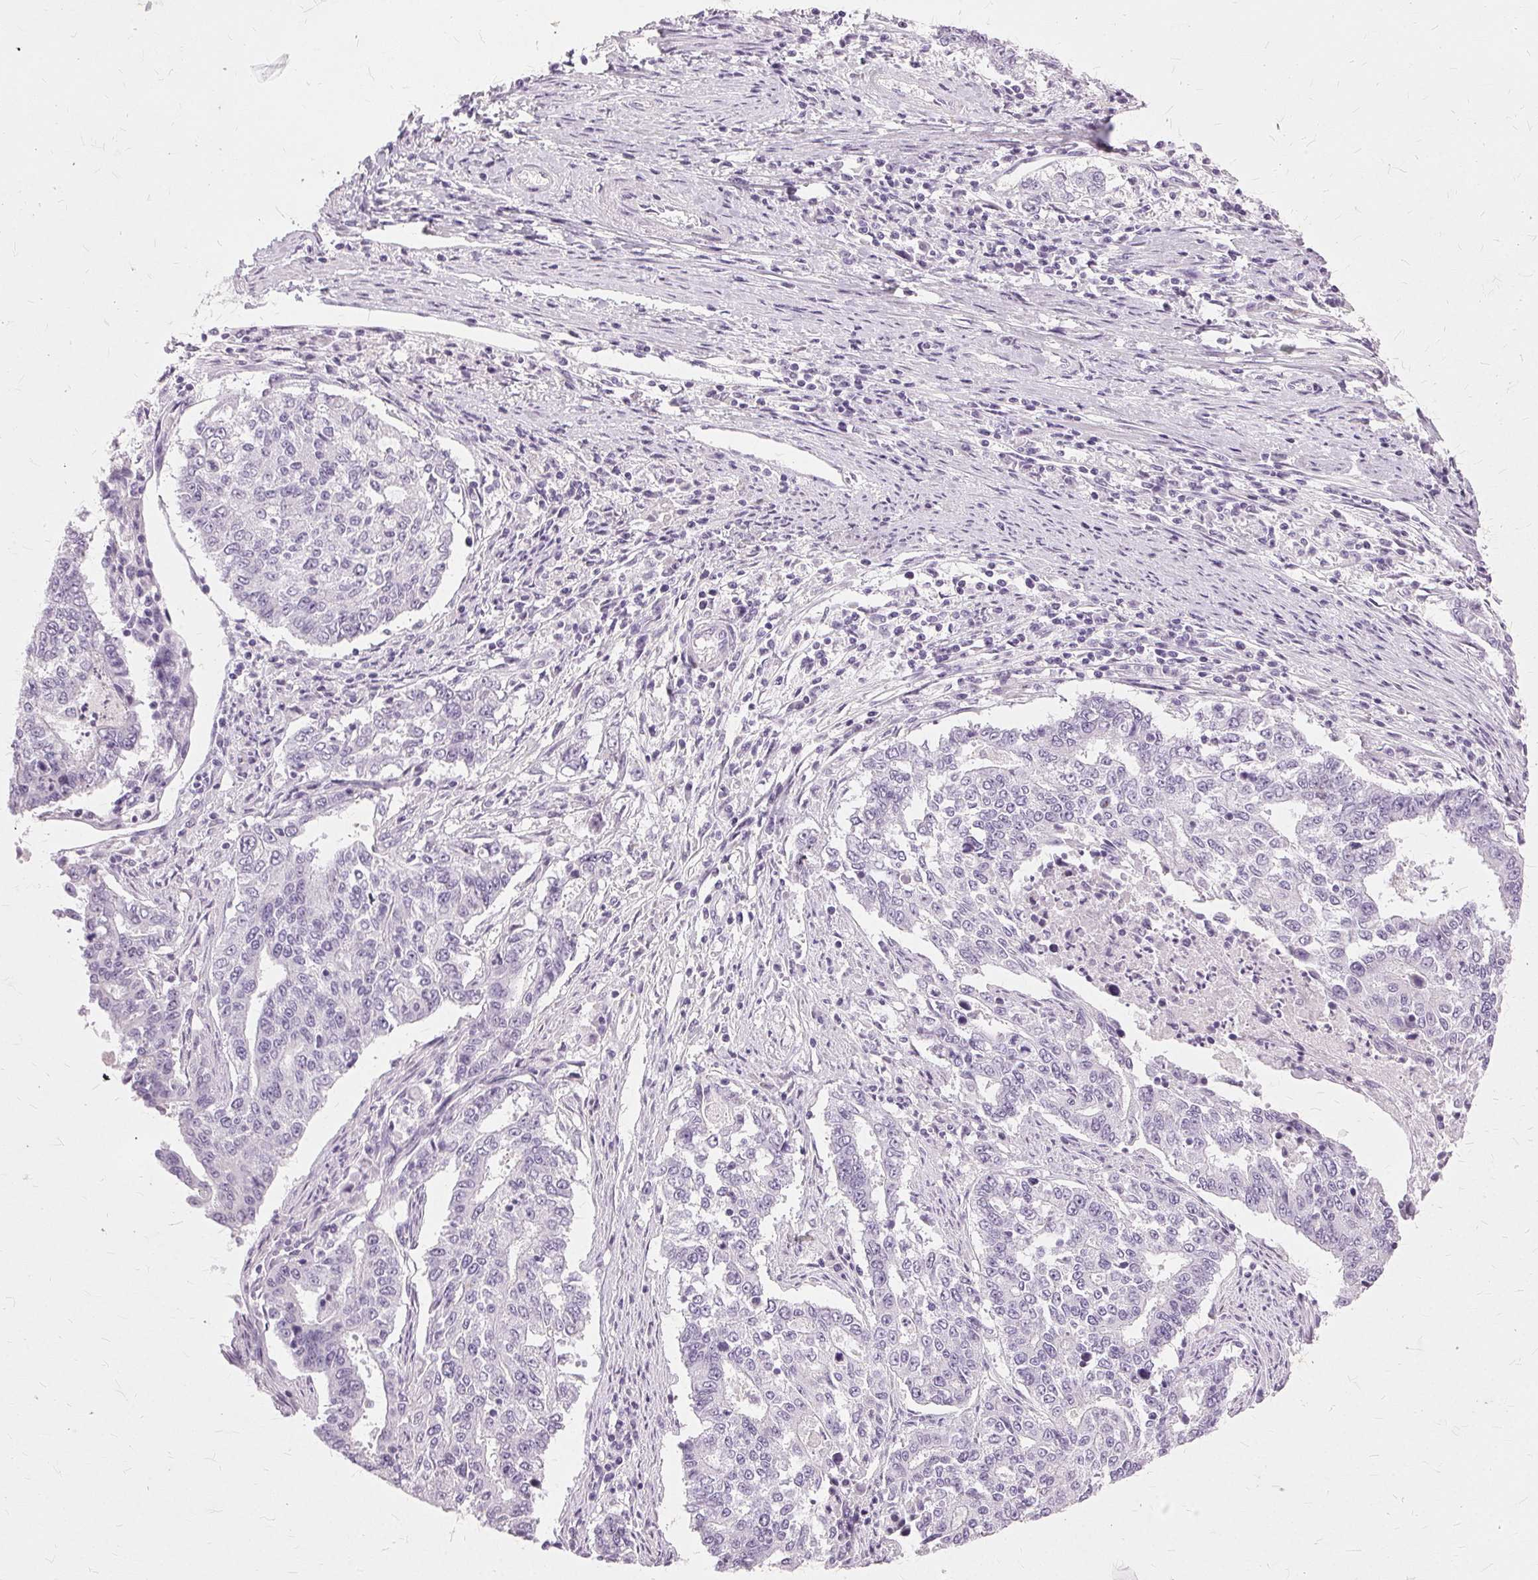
{"staining": {"intensity": "negative", "quantity": "none", "location": "none"}, "tissue": "endometrial cancer", "cell_type": "Tumor cells", "image_type": "cancer", "snomed": [{"axis": "morphology", "description": "Adenocarcinoma, NOS"}, {"axis": "topography", "description": "Uterus"}], "caption": "Immunohistochemical staining of human endometrial cancer (adenocarcinoma) reveals no significant expression in tumor cells.", "gene": "SLC45A3", "patient": {"sex": "female", "age": 59}}